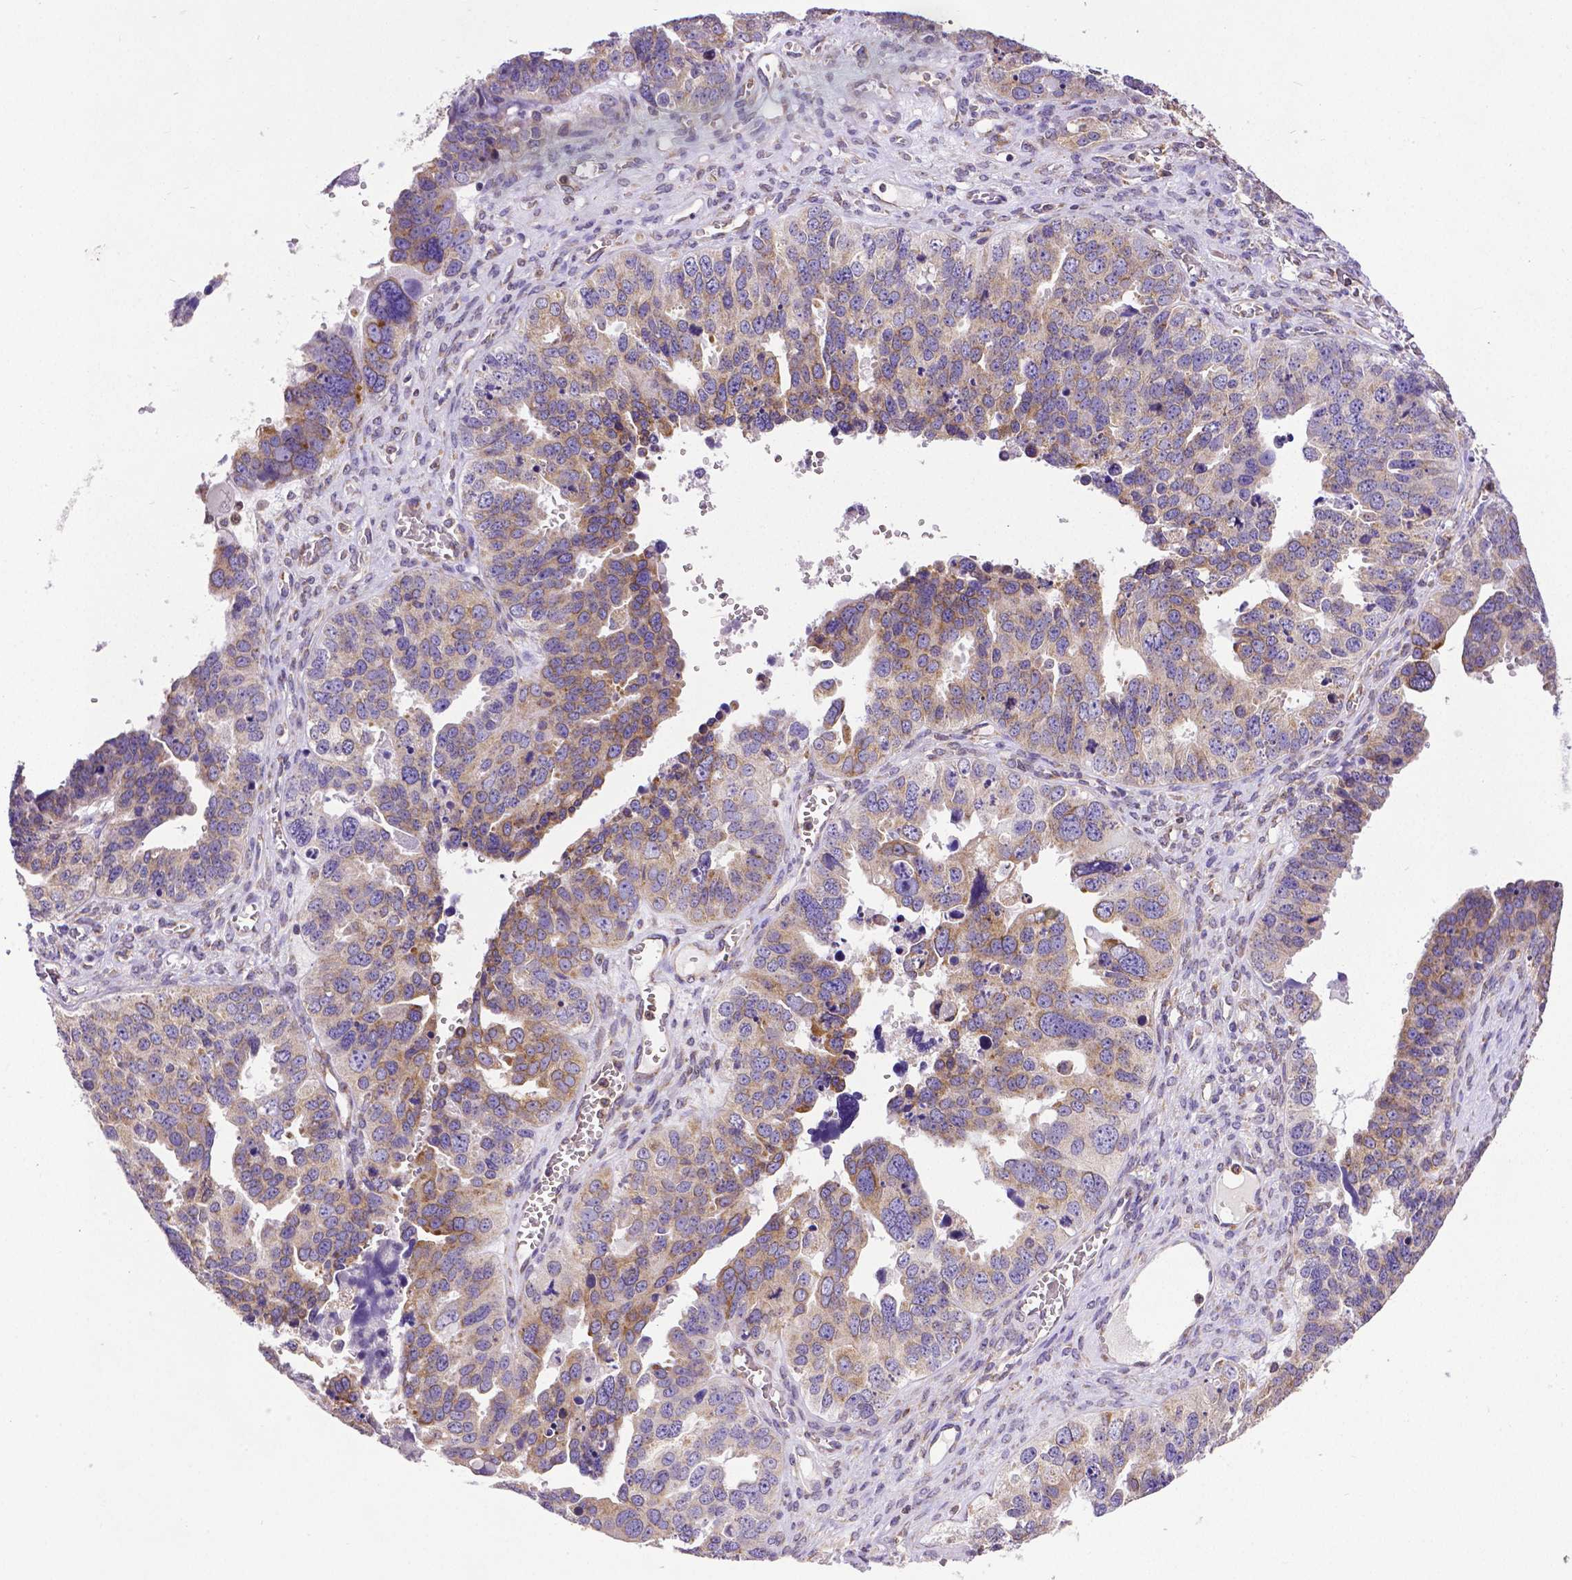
{"staining": {"intensity": "moderate", "quantity": "<25%", "location": "cytoplasmic/membranous"}, "tissue": "ovarian cancer", "cell_type": "Tumor cells", "image_type": "cancer", "snomed": [{"axis": "morphology", "description": "Cystadenocarcinoma, serous, NOS"}, {"axis": "topography", "description": "Ovary"}], "caption": "Ovarian cancer (serous cystadenocarcinoma) was stained to show a protein in brown. There is low levels of moderate cytoplasmic/membranous expression in about <25% of tumor cells.", "gene": "MTDH", "patient": {"sex": "female", "age": 76}}